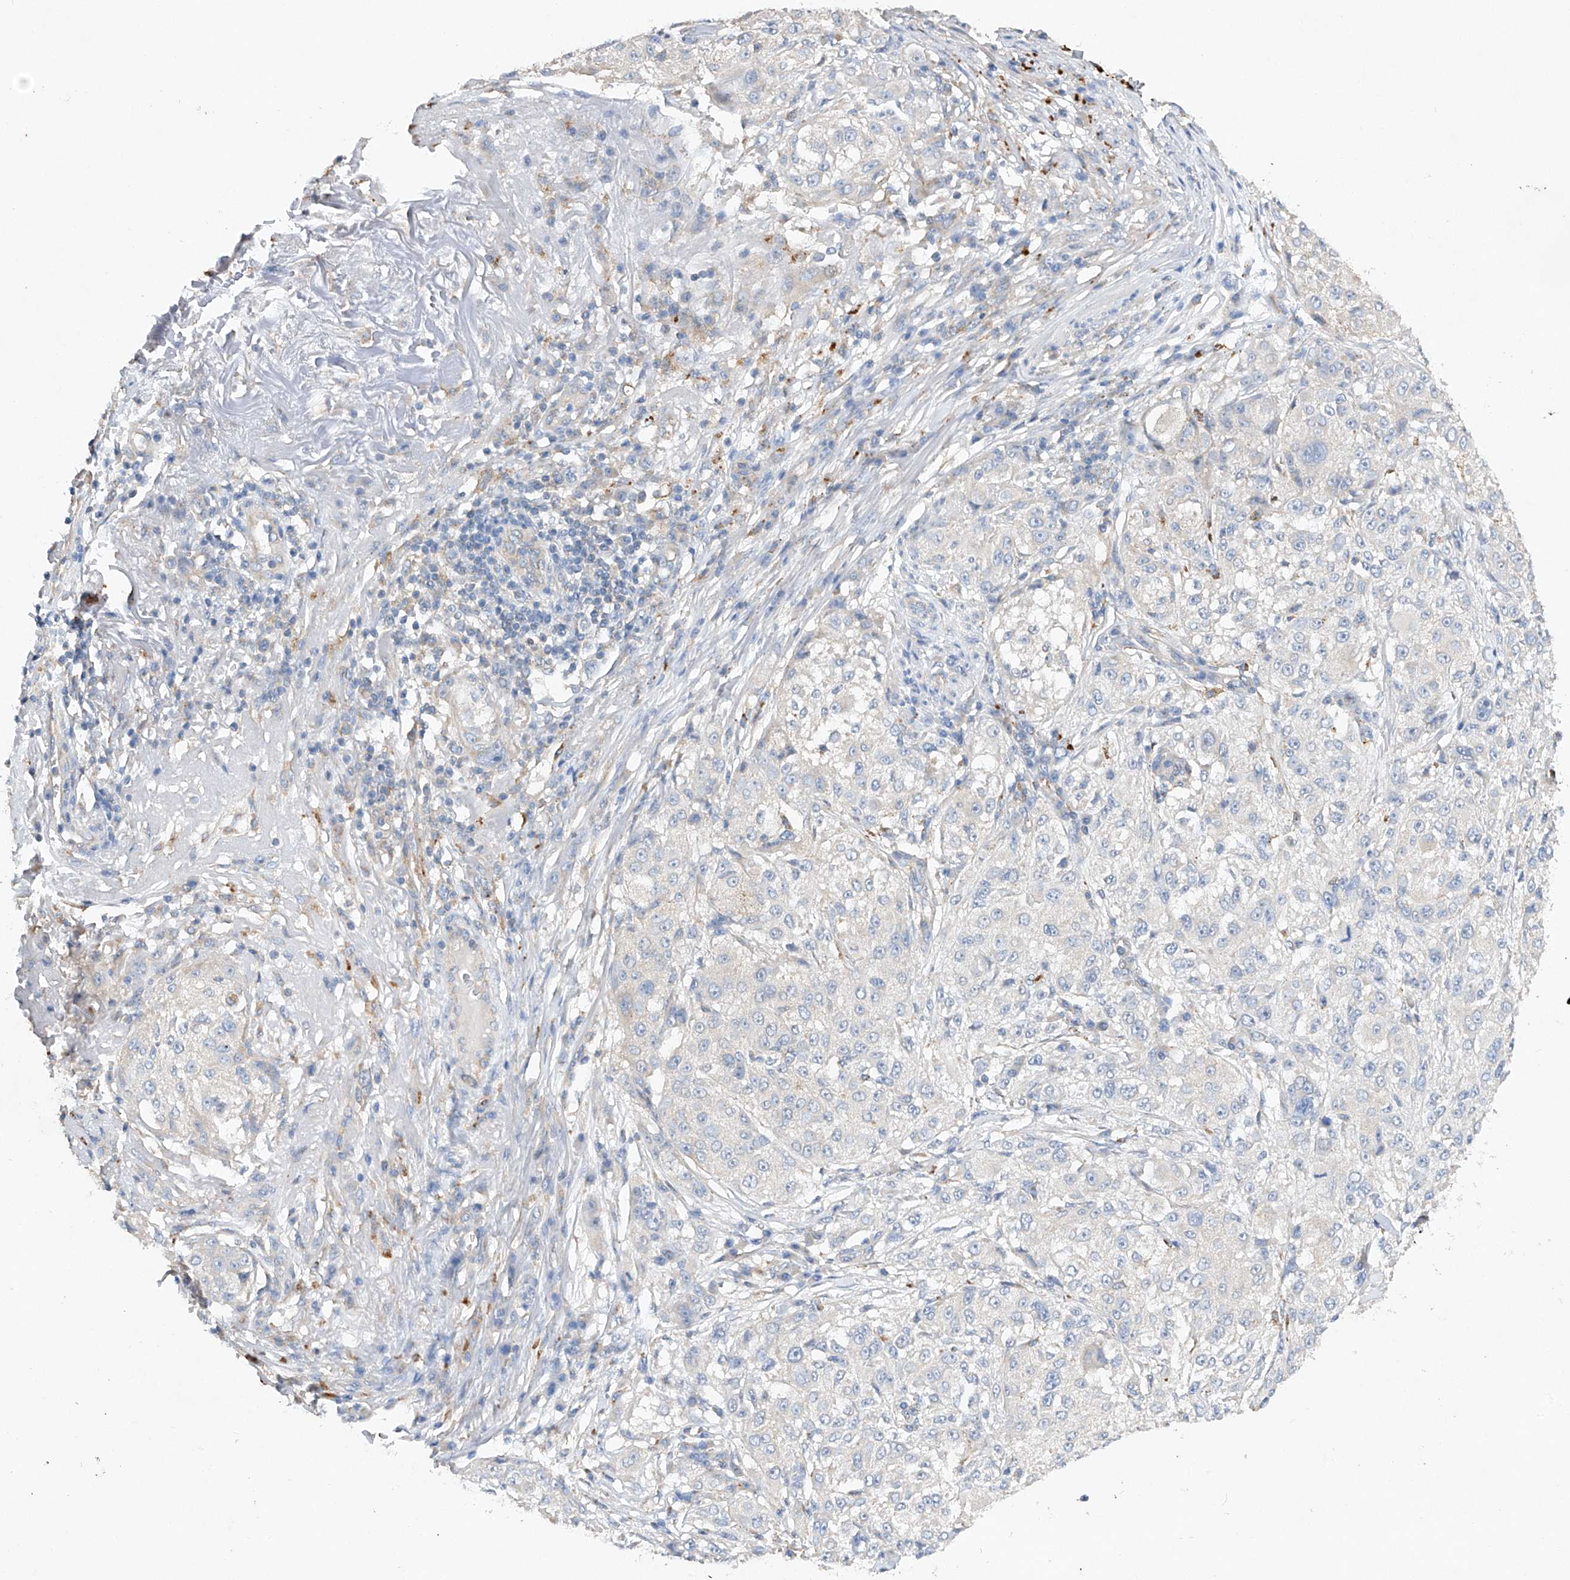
{"staining": {"intensity": "negative", "quantity": "none", "location": "none"}, "tissue": "melanoma", "cell_type": "Tumor cells", "image_type": "cancer", "snomed": [{"axis": "morphology", "description": "Necrosis, NOS"}, {"axis": "morphology", "description": "Malignant melanoma, NOS"}, {"axis": "topography", "description": "Skin"}], "caption": "Immunohistochemical staining of melanoma reveals no significant positivity in tumor cells.", "gene": "AMD1", "patient": {"sex": "female", "age": 87}}